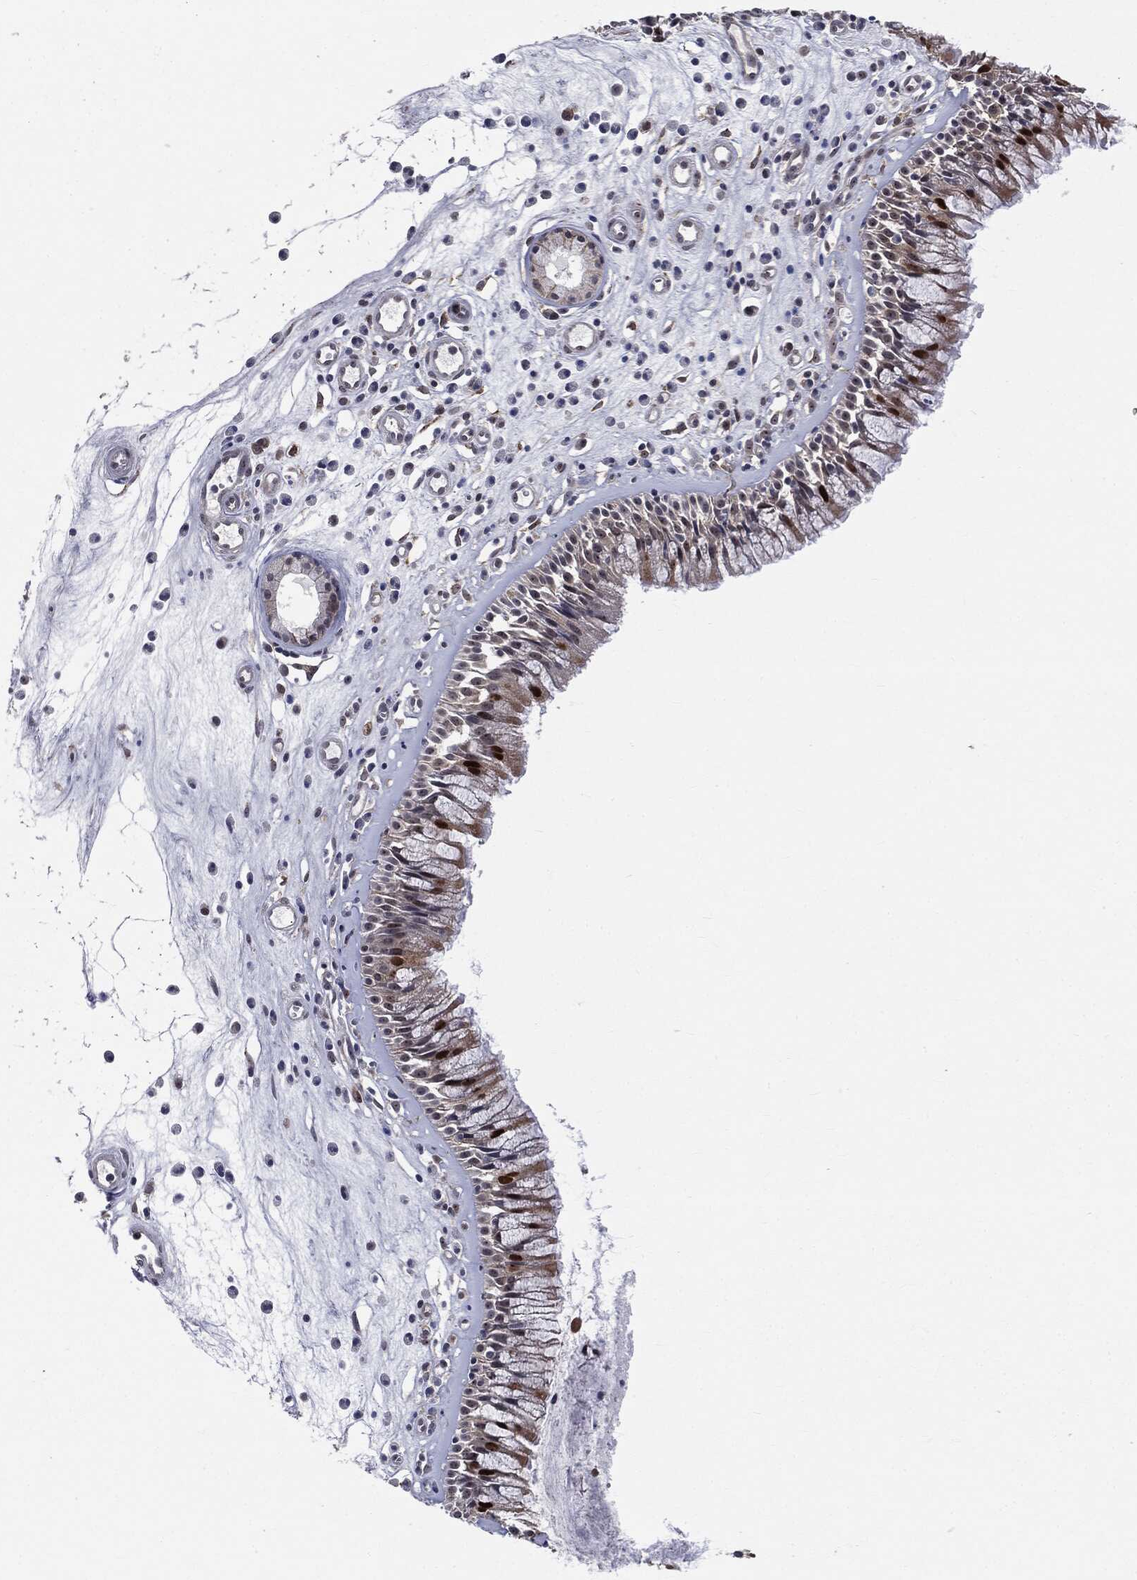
{"staining": {"intensity": "strong", "quantity": "<25%", "location": "nuclear"}, "tissue": "nasopharynx", "cell_type": "Respiratory epithelial cells", "image_type": "normal", "snomed": [{"axis": "morphology", "description": "Normal tissue, NOS"}, {"axis": "topography", "description": "Nasopharynx"}], "caption": "Nasopharynx stained for a protein (brown) displays strong nuclear positive staining in about <25% of respiratory epithelial cells.", "gene": "TRMT1L", "patient": {"sex": "male", "age": 57}}